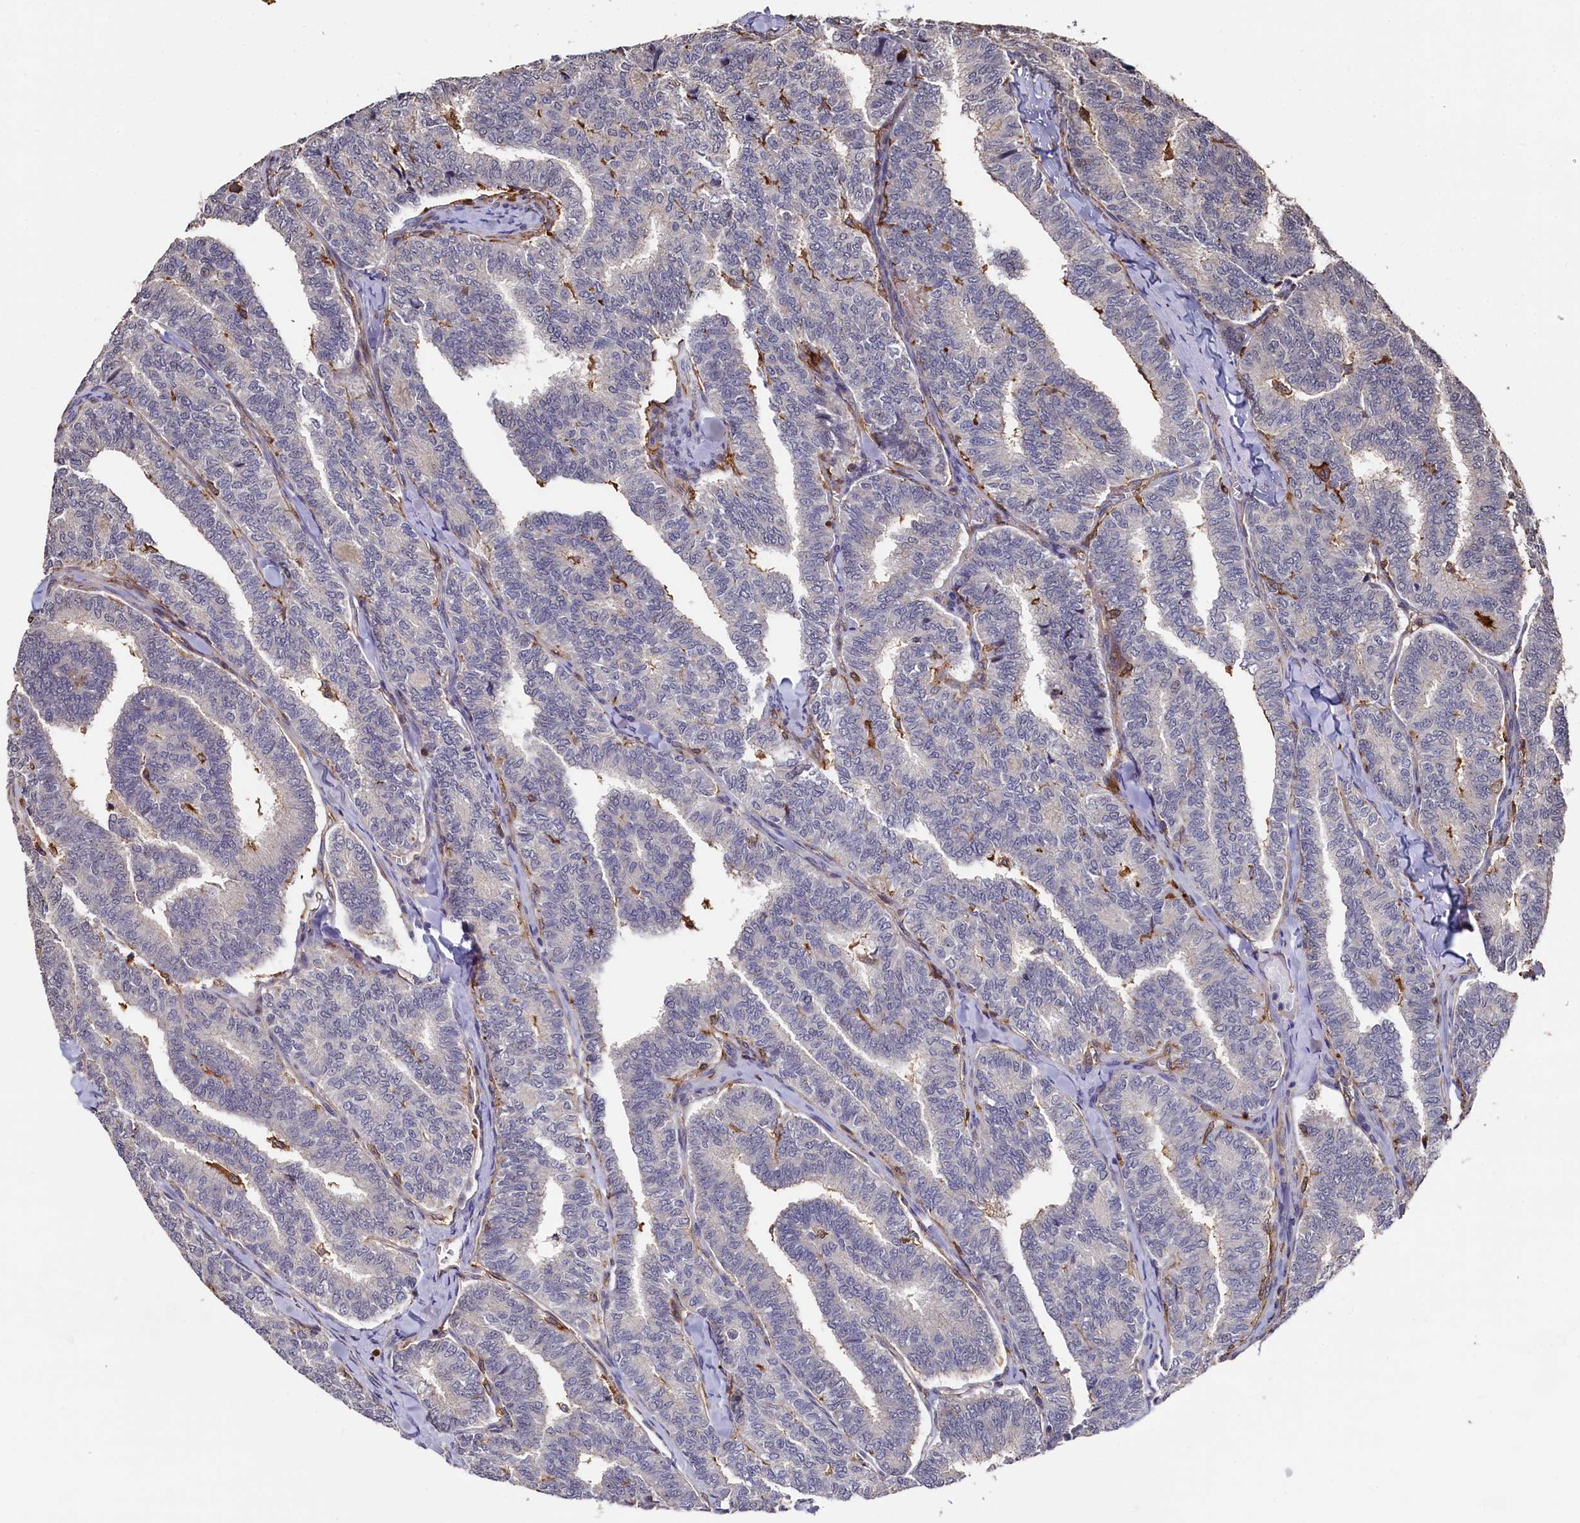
{"staining": {"intensity": "negative", "quantity": "none", "location": "none"}, "tissue": "thyroid cancer", "cell_type": "Tumor cells", "image_type": "cancer", "snomed": [{"axis": "morphology", "description": "Papillary adenocarcinoma, NOS"}, {"axis": "topography", "description": "Thyroid gland"}], "caption": "Protein analysis of thyroid cancer (papillary adenocarcinoma) displays no significant positivity in tumor cells.", "gene": "PLEKHO2", "patient": {"sex": "female", "age": 35}}